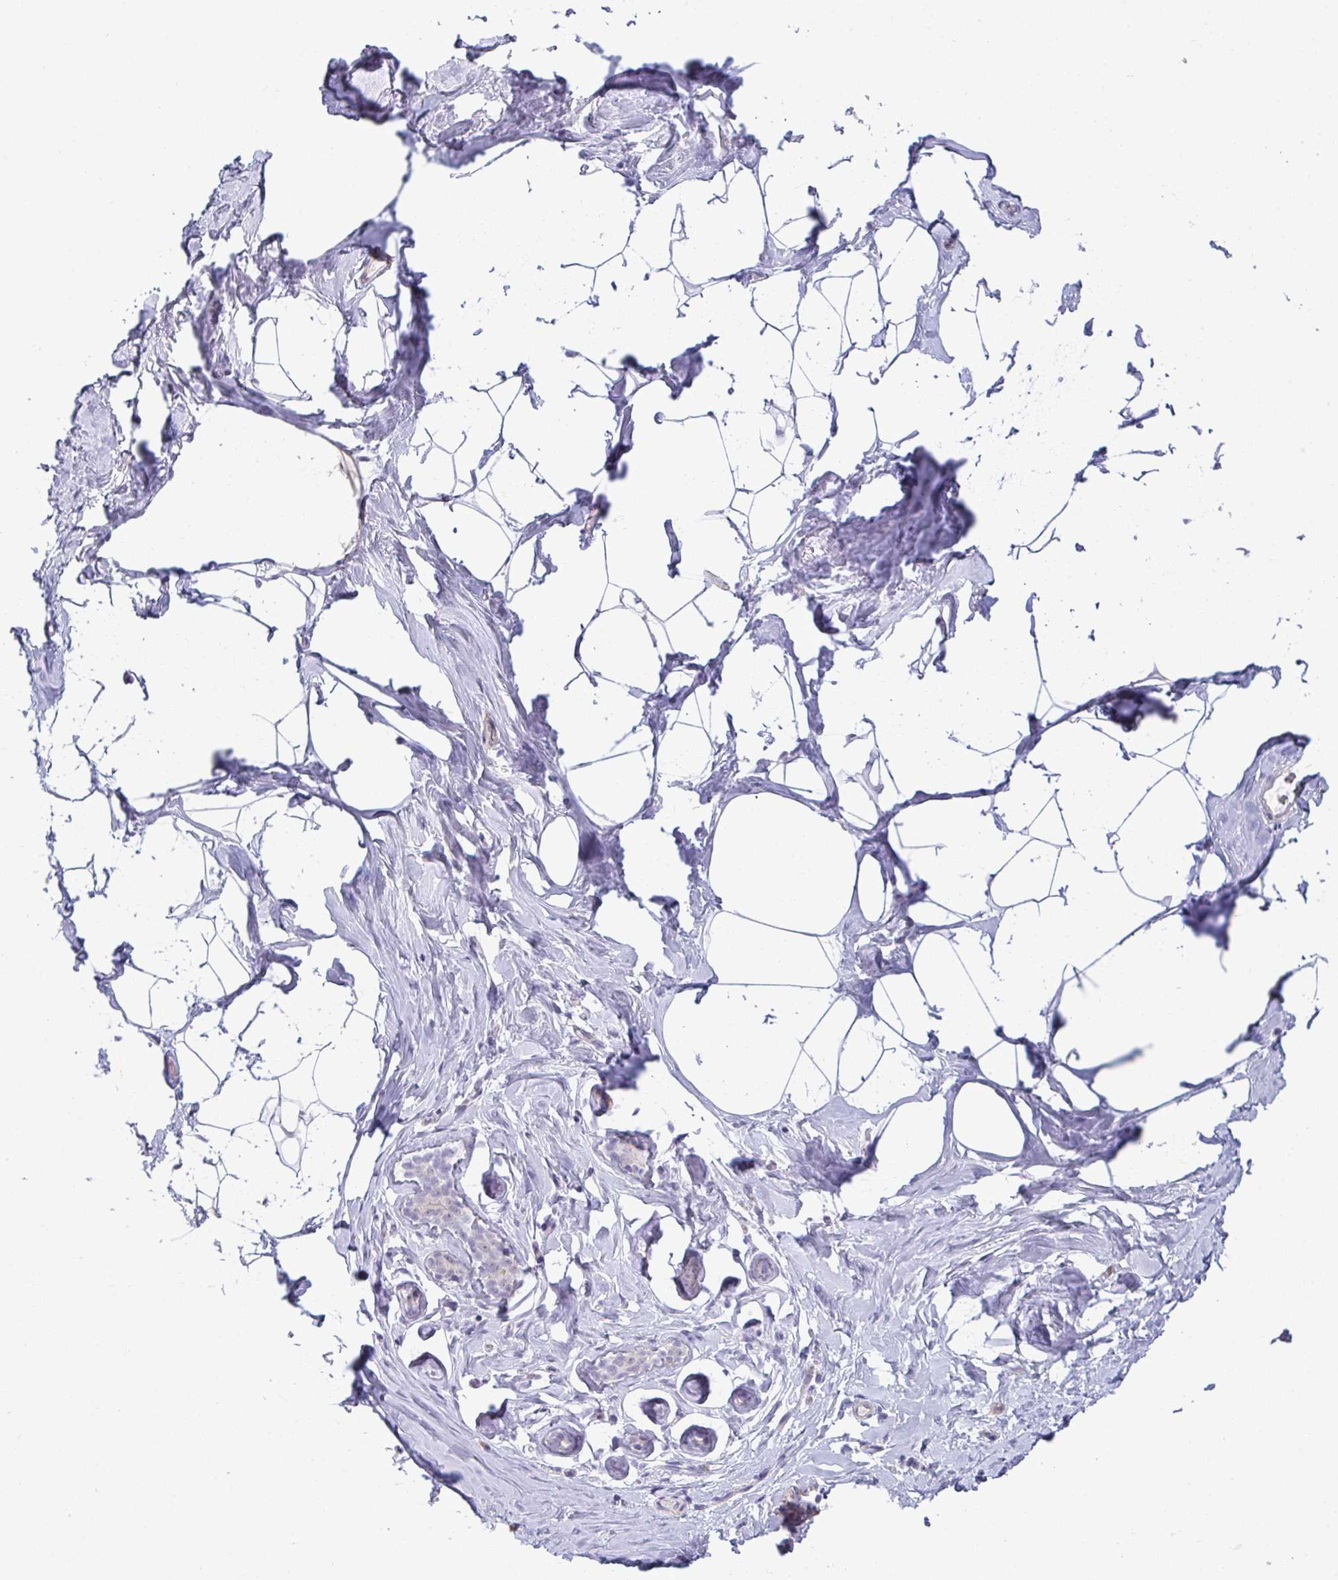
{"staining": {"intensity": "negative", "quantity": "none", "location": "none"}, "tissue": "breast", "cell_type": "Adipocytes", "image_type": "normal", "snomed": [{"axis": "morphology", "description": "Normal tissue, NOS"}, {"axis": "topography", "description": "Breast"}], "caption": "Protein analysis of unremarkable breast demonstrates no significant staining in adipocytes. (Brightfield microscopy of DAB (3,3'-diaminobenzidine) immunohistochemistry (IHC) at high magnification).", "gene": "TEX33", "patient": {"sex": "female", "age": 32}}